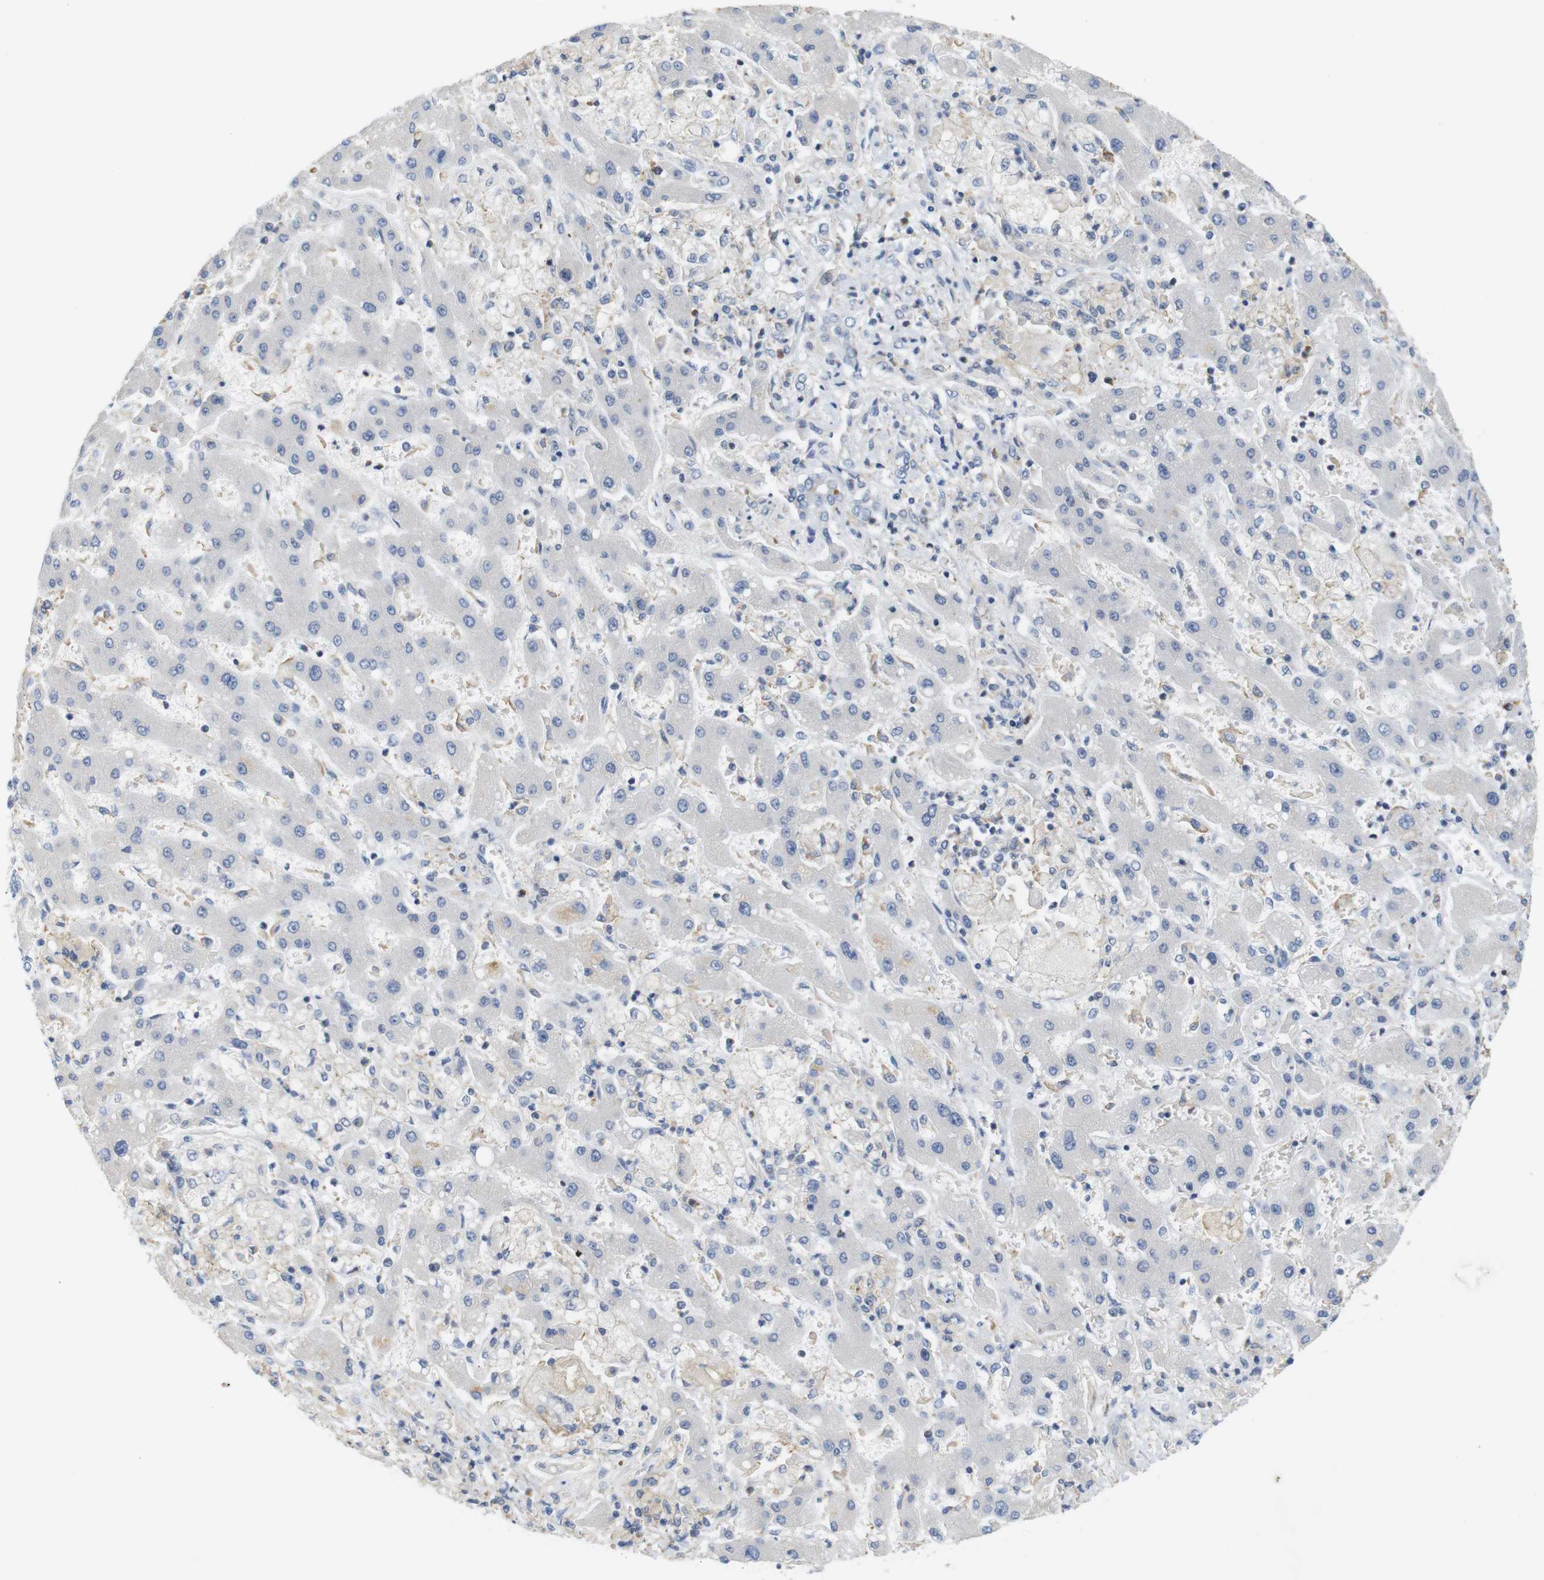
{"staining": {"intensity": "negative", "quantity": "none", "location": "none"}, "tissue": "liver cancer", "cell_type": "Tumor cells", "image_type": "cancer", "snomed": [{"axis": "morphology", "description": "Cholangiocarcinoma"}, {"axis": "topography", "description": "Liver"}], "caption": "Immunohistochemistry histopathology image of human cholangiocarcinoma (liver) stained for a protein (brown), which demonstrates no expression in tumor cells.", "gene": "OTOF", "patient": {"sex": "male", "age": 50}}